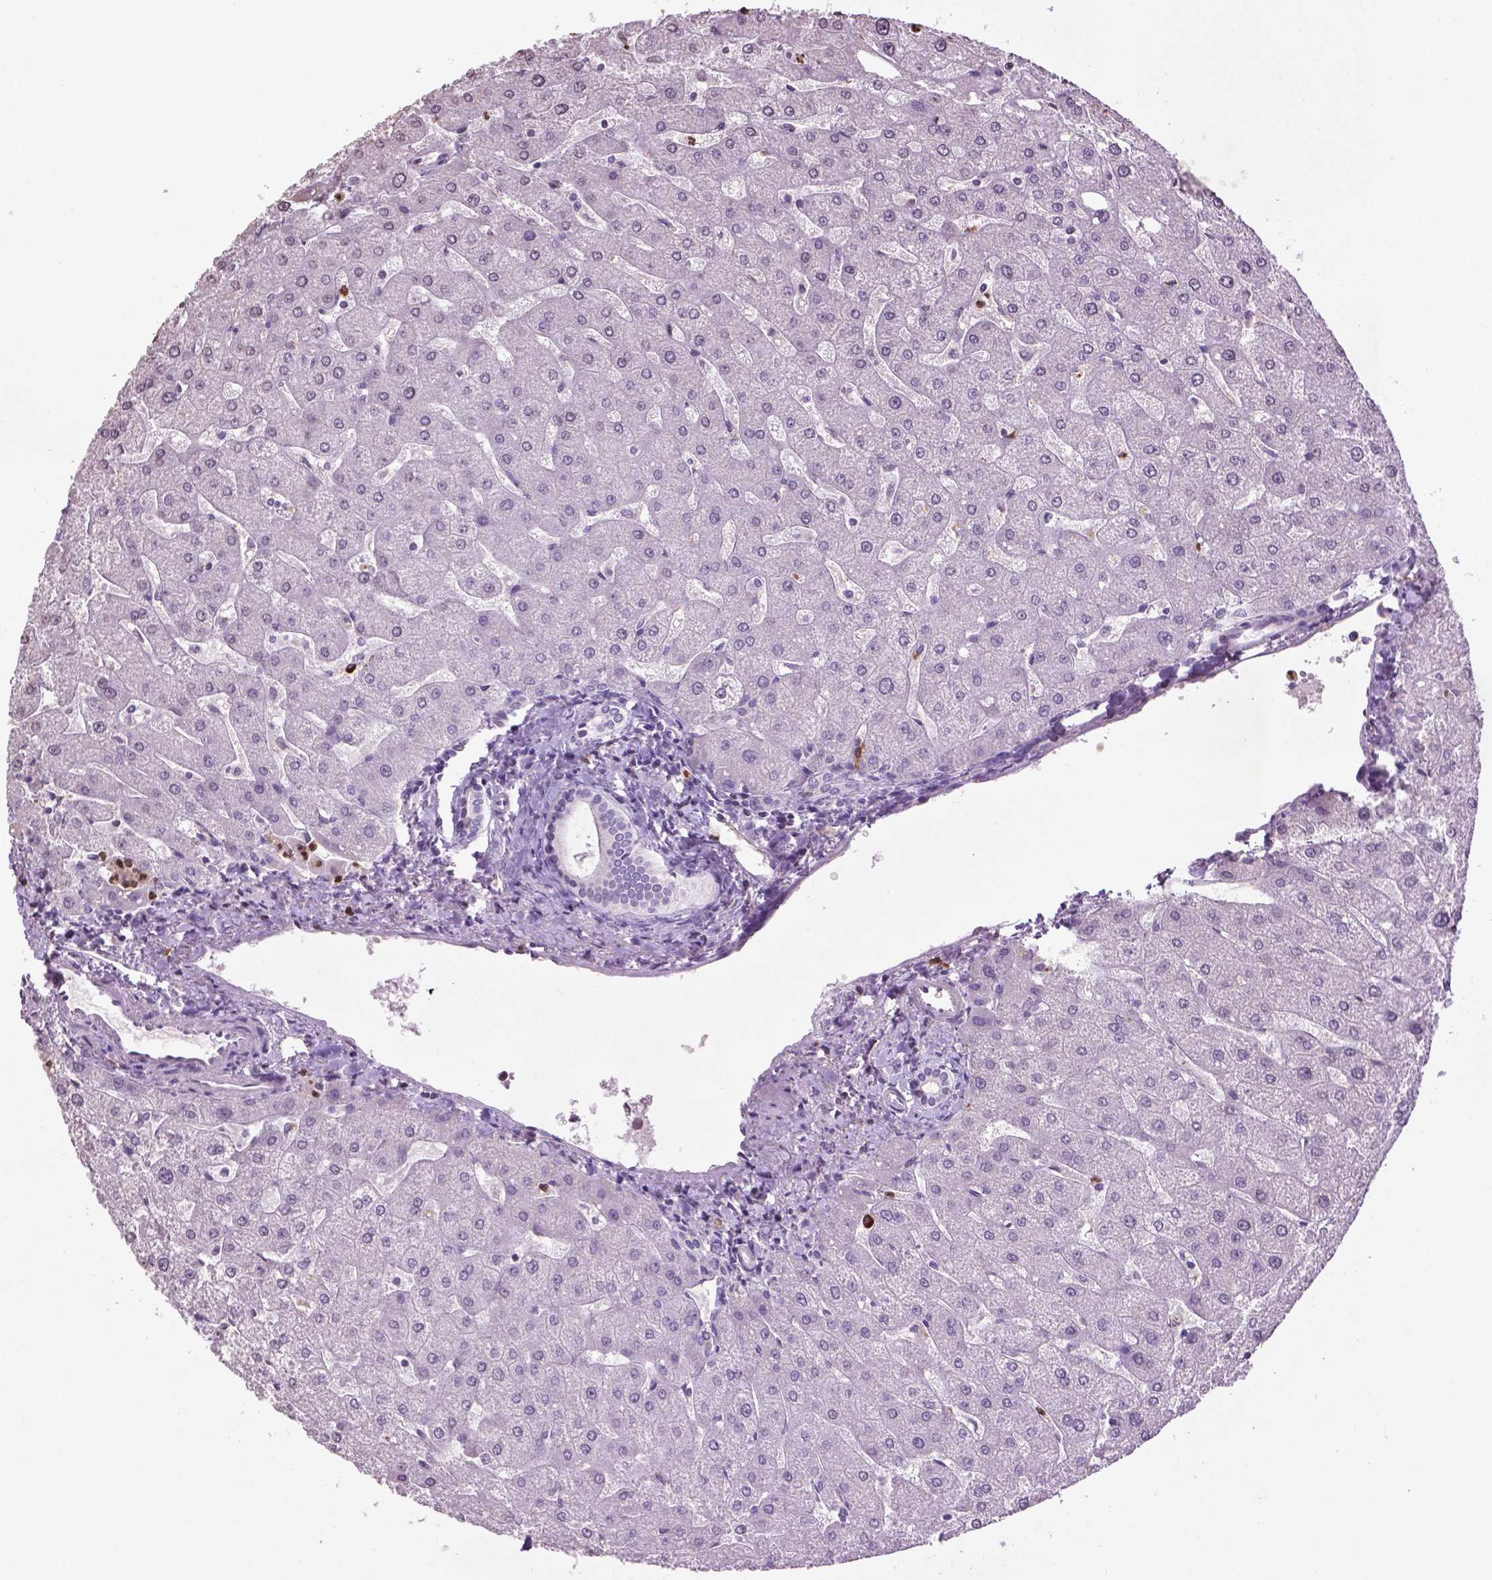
{"staining": {"intensity": "negative", "quantity": "none", "location": "none"}, "tissue": "liver", "cell_type": "Cholangiocytes", "image_type": "normal", "snomed": [{"axis": "morphology", "description": "Normal tissue, NOS"}, {"axis": "topography", "description": "Liver"}], "caption": "DAB (3,3'-diaminobenzidine) immunohistochemical staining of unremarkable liver demonstrates no significant expression in cholangiocytes.", "gene": "NTNG2", "patient": {"sex": "male", "age": 67}}